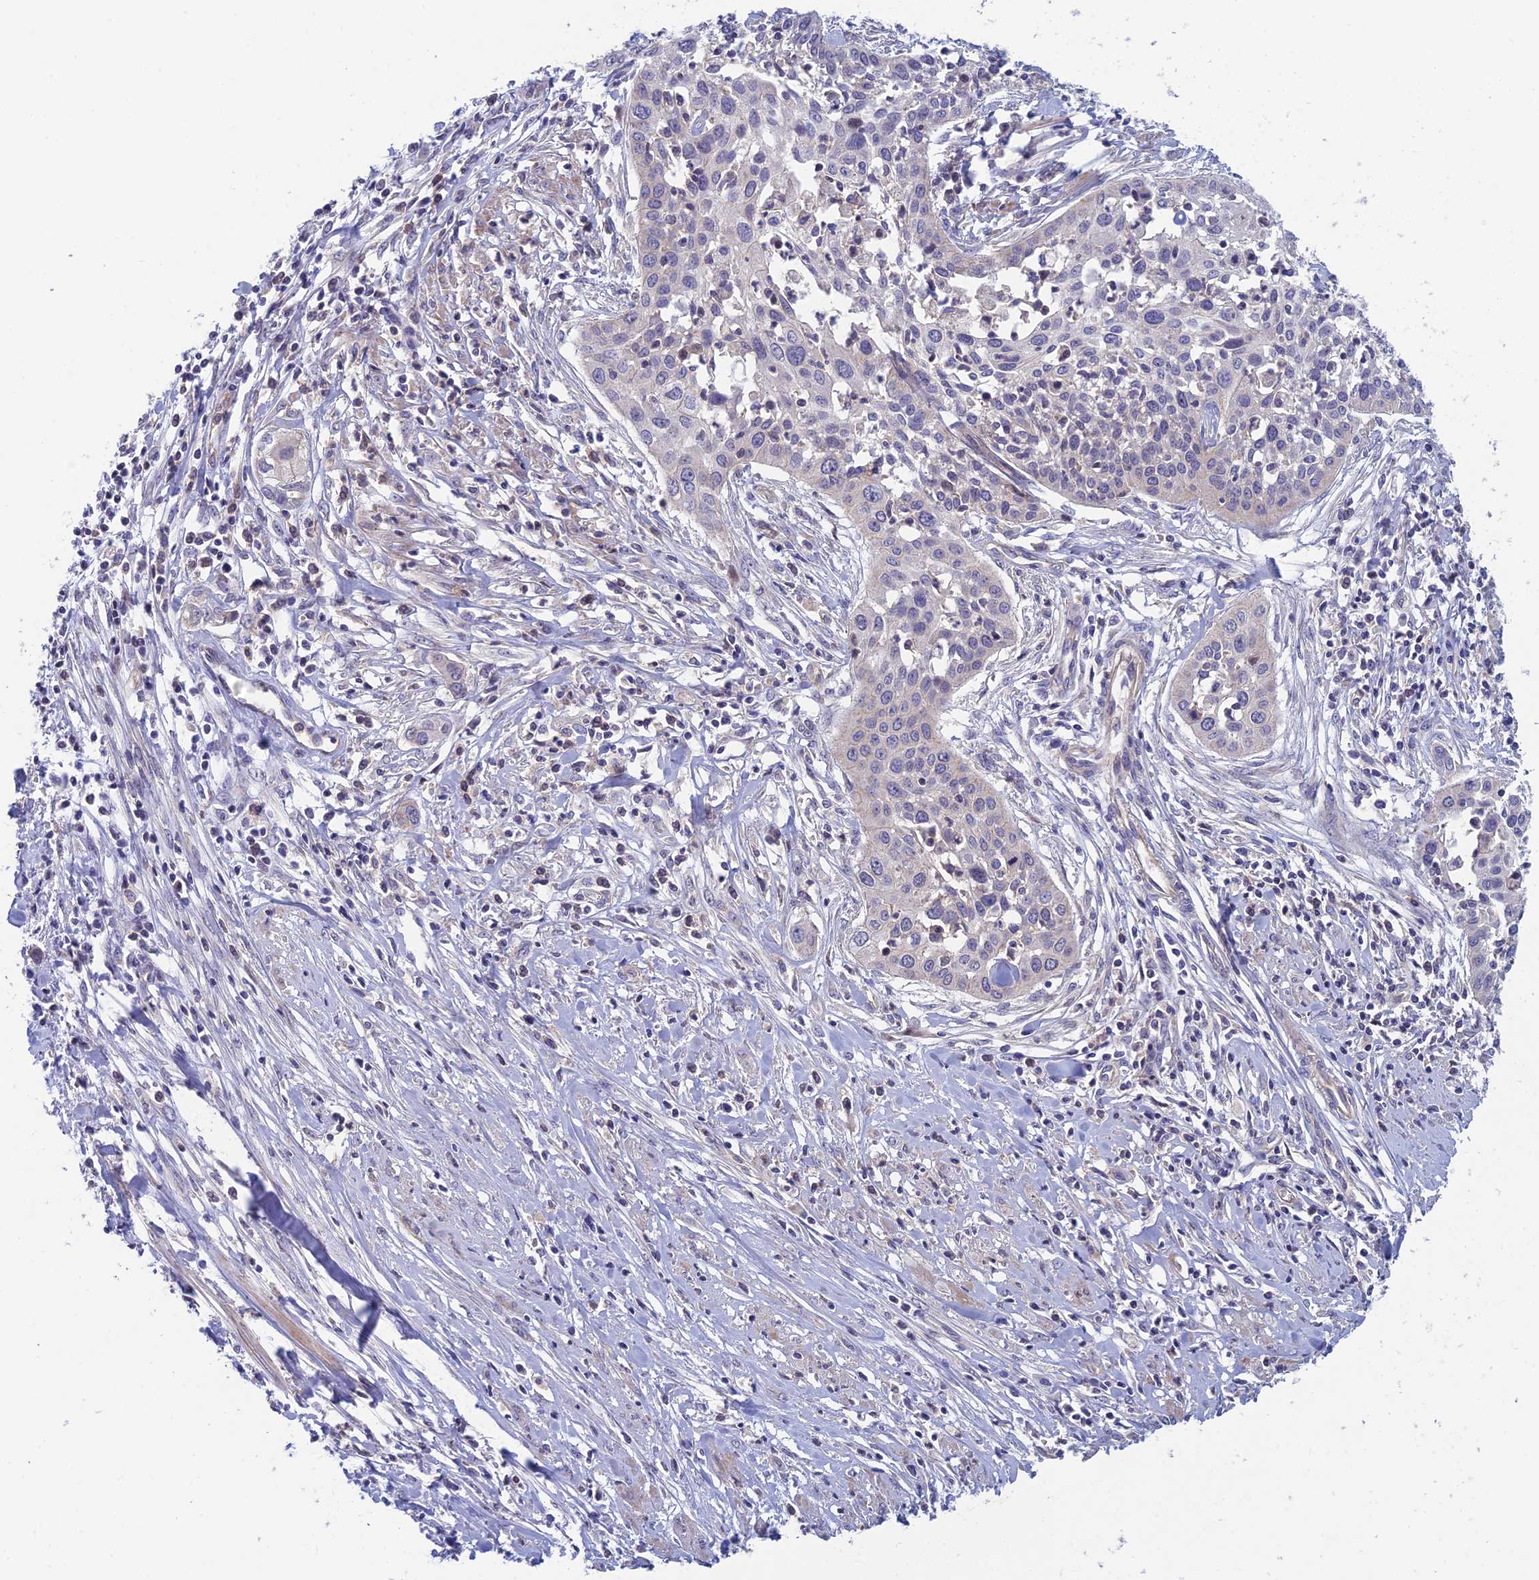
{"staining": {"intensity": "negative", "quantity": "none", "location": "none"}, "tissue": "cervical cancer", "cell_type": "Tumor cells", "image_type": "cancer", "snomed": [{"axis": "morphology", "description": "Squamous cell carcinoma, NOS"}, {"axis": "topography", "description": "Cervix"}], "caption": "An IHC photomicrograph of cervical cancer (squamous cell carcinoma) is shown. There is no staining in tumor cells of cervical cancer (squamous cell carcinoma).", "gene": "USP37", "patient": {"sex": "female", "age": 34}}